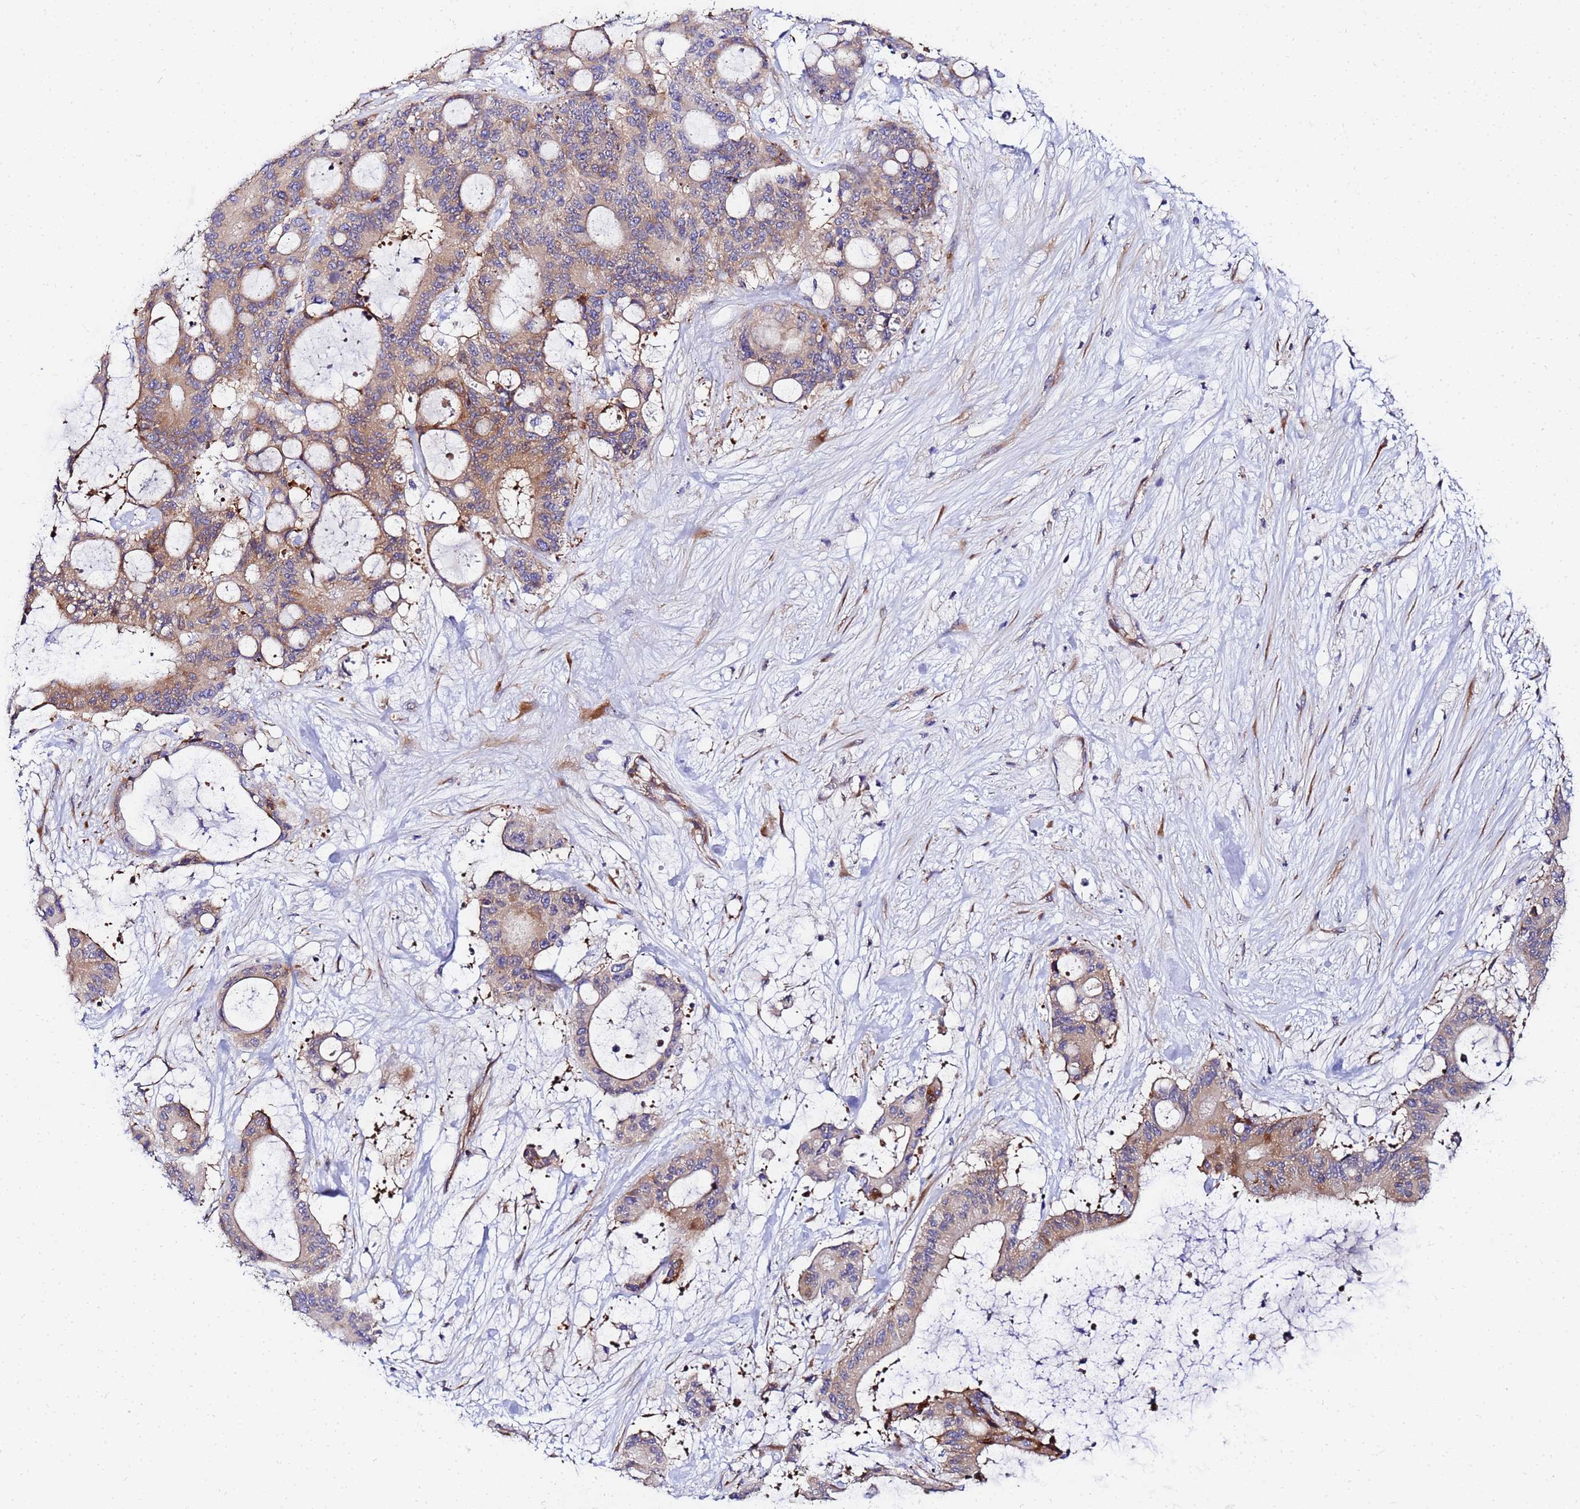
{"staining": {"intensity": "moderate", "quantity": "25%-75%", "location": "cytoplasmic/membranous"}, "tissue": "liver cancer", "cell_type": "Tumor cells", "image_type": "cancer", "snomed": [{"axis": "morphology", "description": "Normal tissue, NOS"}, {"axis": "morphology", "description": "Cholangiocarcinoma"}, {"axis": "topography", "description": "Liver"}, {"axis": "topography", "description": "Peripheral nerve tissue"}], "caption": "DAB (3,3'-diaminobenzidine) immunohistochemical staining of human cholangiocarcinoma (liver) demonstrates moderate cytoplasmic/membranous protein staining in about 25%-75% of tumor cells.", "gene": "POM121", "patient": {"sex": "female", "age": 73}}